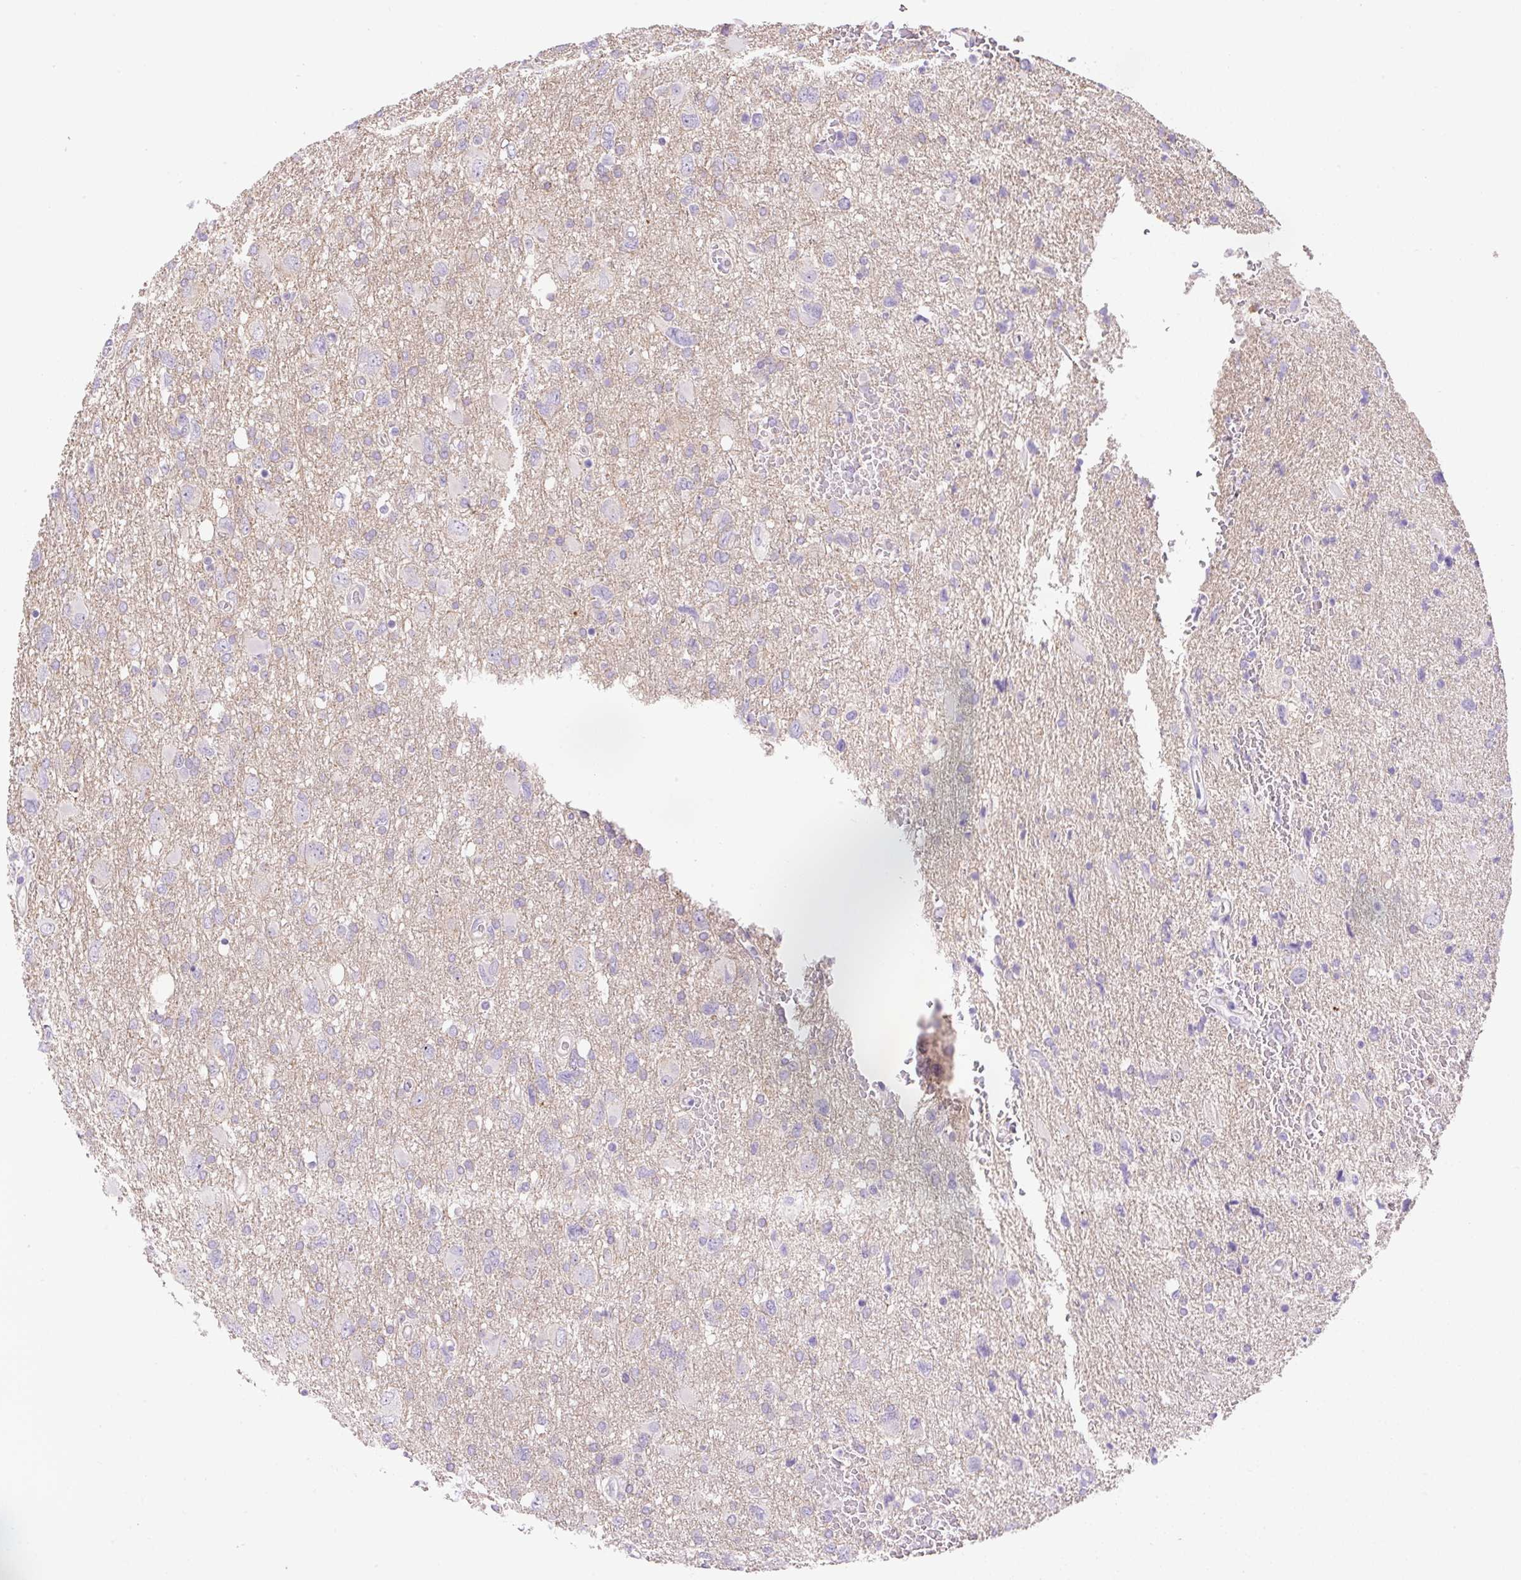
{"staining": {"intensity": "negative", "quantity": "none", "location": "none"}, "tissue": "glioma", "cell_type": "Tumor cells", "image_type": "cancer", "snomed": [{"axis": "morphology", "description": "Glioma, malignant, High grade"}, {"axis": "topography", "description": "Brain"}], "caption": "The image displays no significant positivity in tumor cells of malignant glioma (high-grade).", "gene": "TDRD15", "patient": {"sex": "male", "age": 61}}